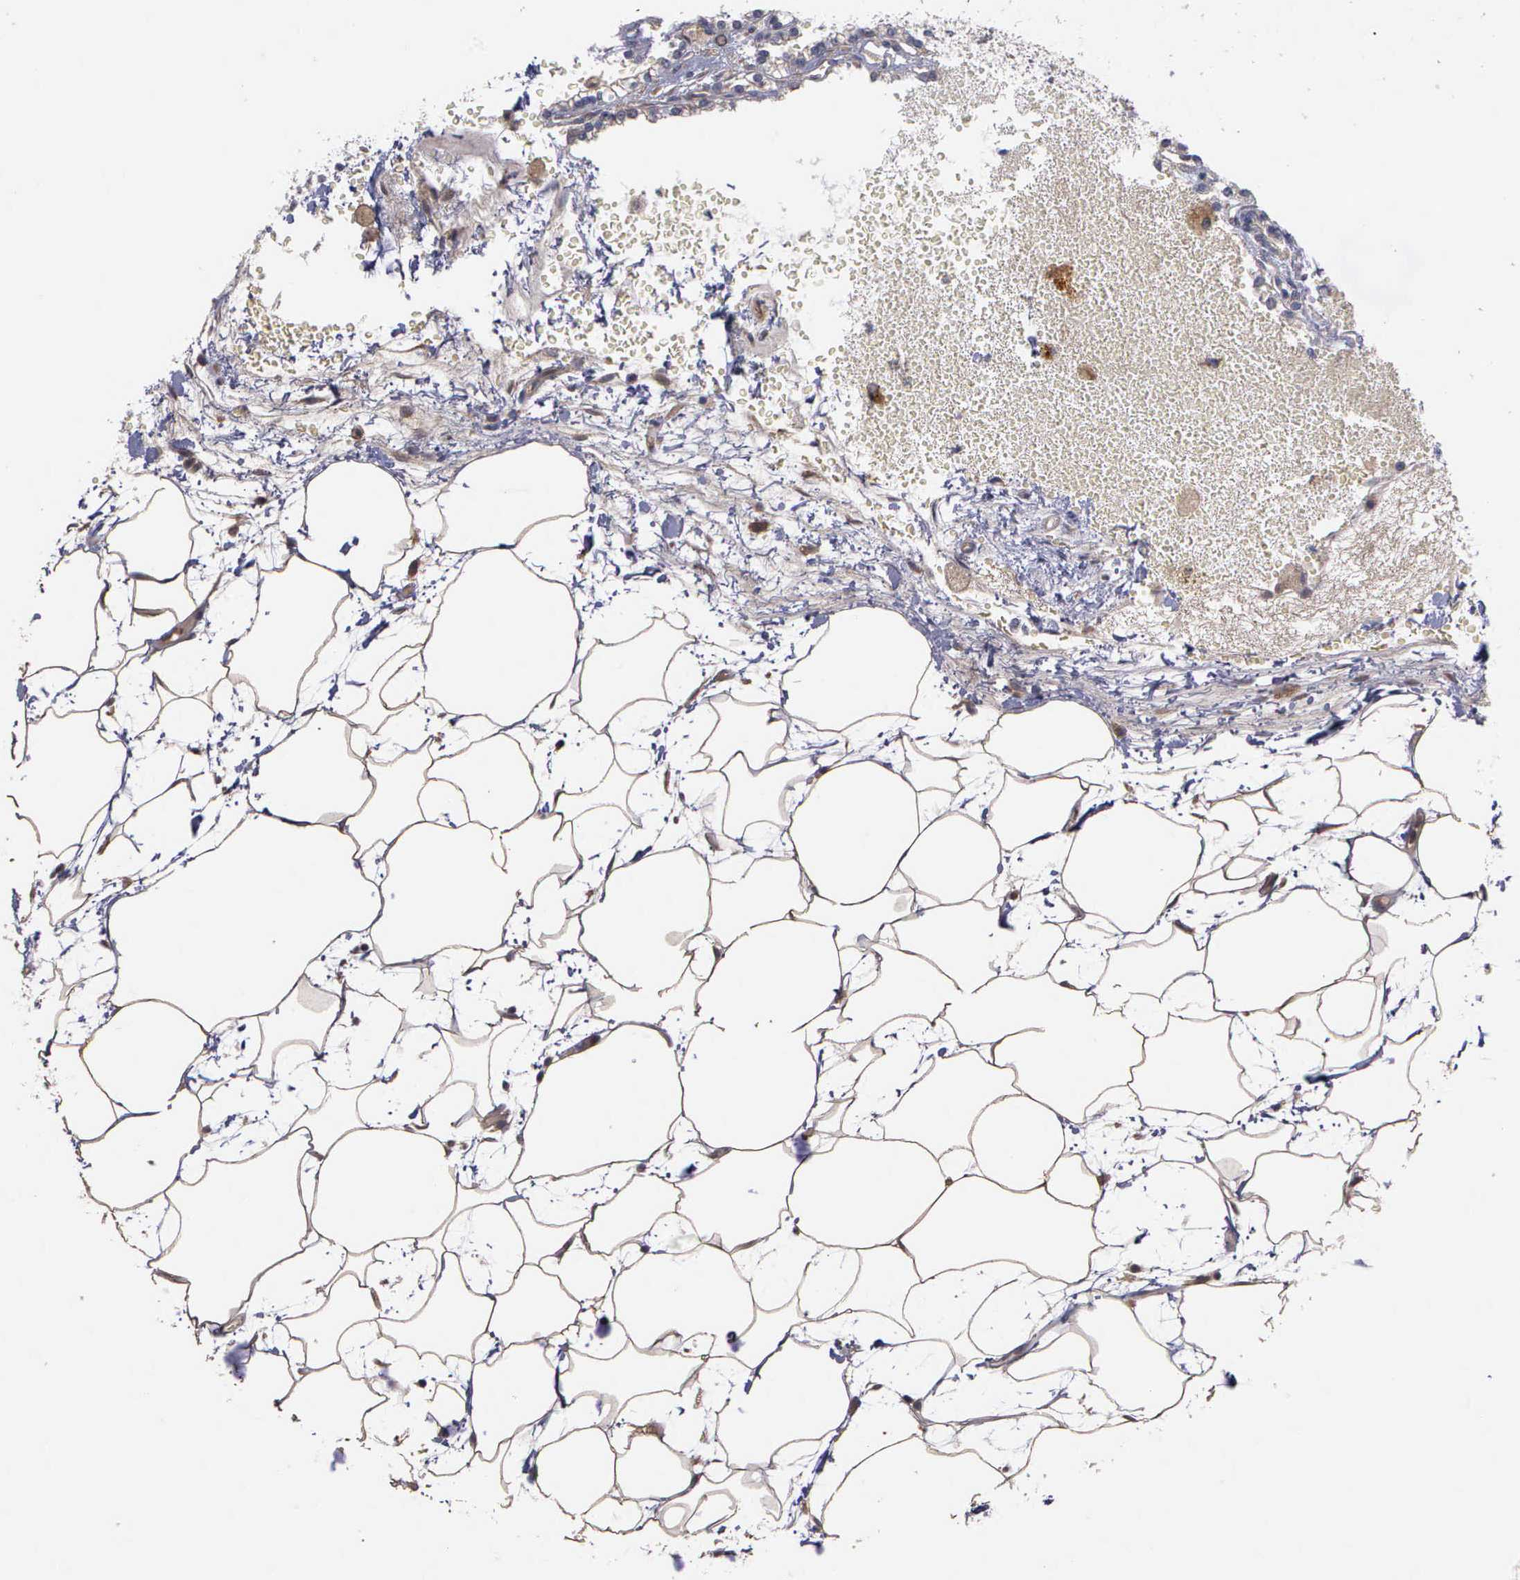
{"staining": {"intensity": "weak", "quantity": "25%-75%", "location": "cytoplasmic/membranous"}, "tissue": "renal cancer", "cell_type": "Tumor cells", "image_type": "cancer", "snomed": [{"axis": "morphology", "description": "Adenocarcinoma, NOS"}, {"axis": "topography", "description": "Kidney"}], "caption": "High-magnification brightfield microscopy of renal cancer stained with DAB (3,3'-diaminobenzidine) (brown) and counterstained with hematoxylin (blue). tumor cells exhibit weak cytoplasmic/membranous positivity is identified in approximately25%-75% of cells.", "gene": "RTL10", "patient": {"sex": "female", "age": 56}}